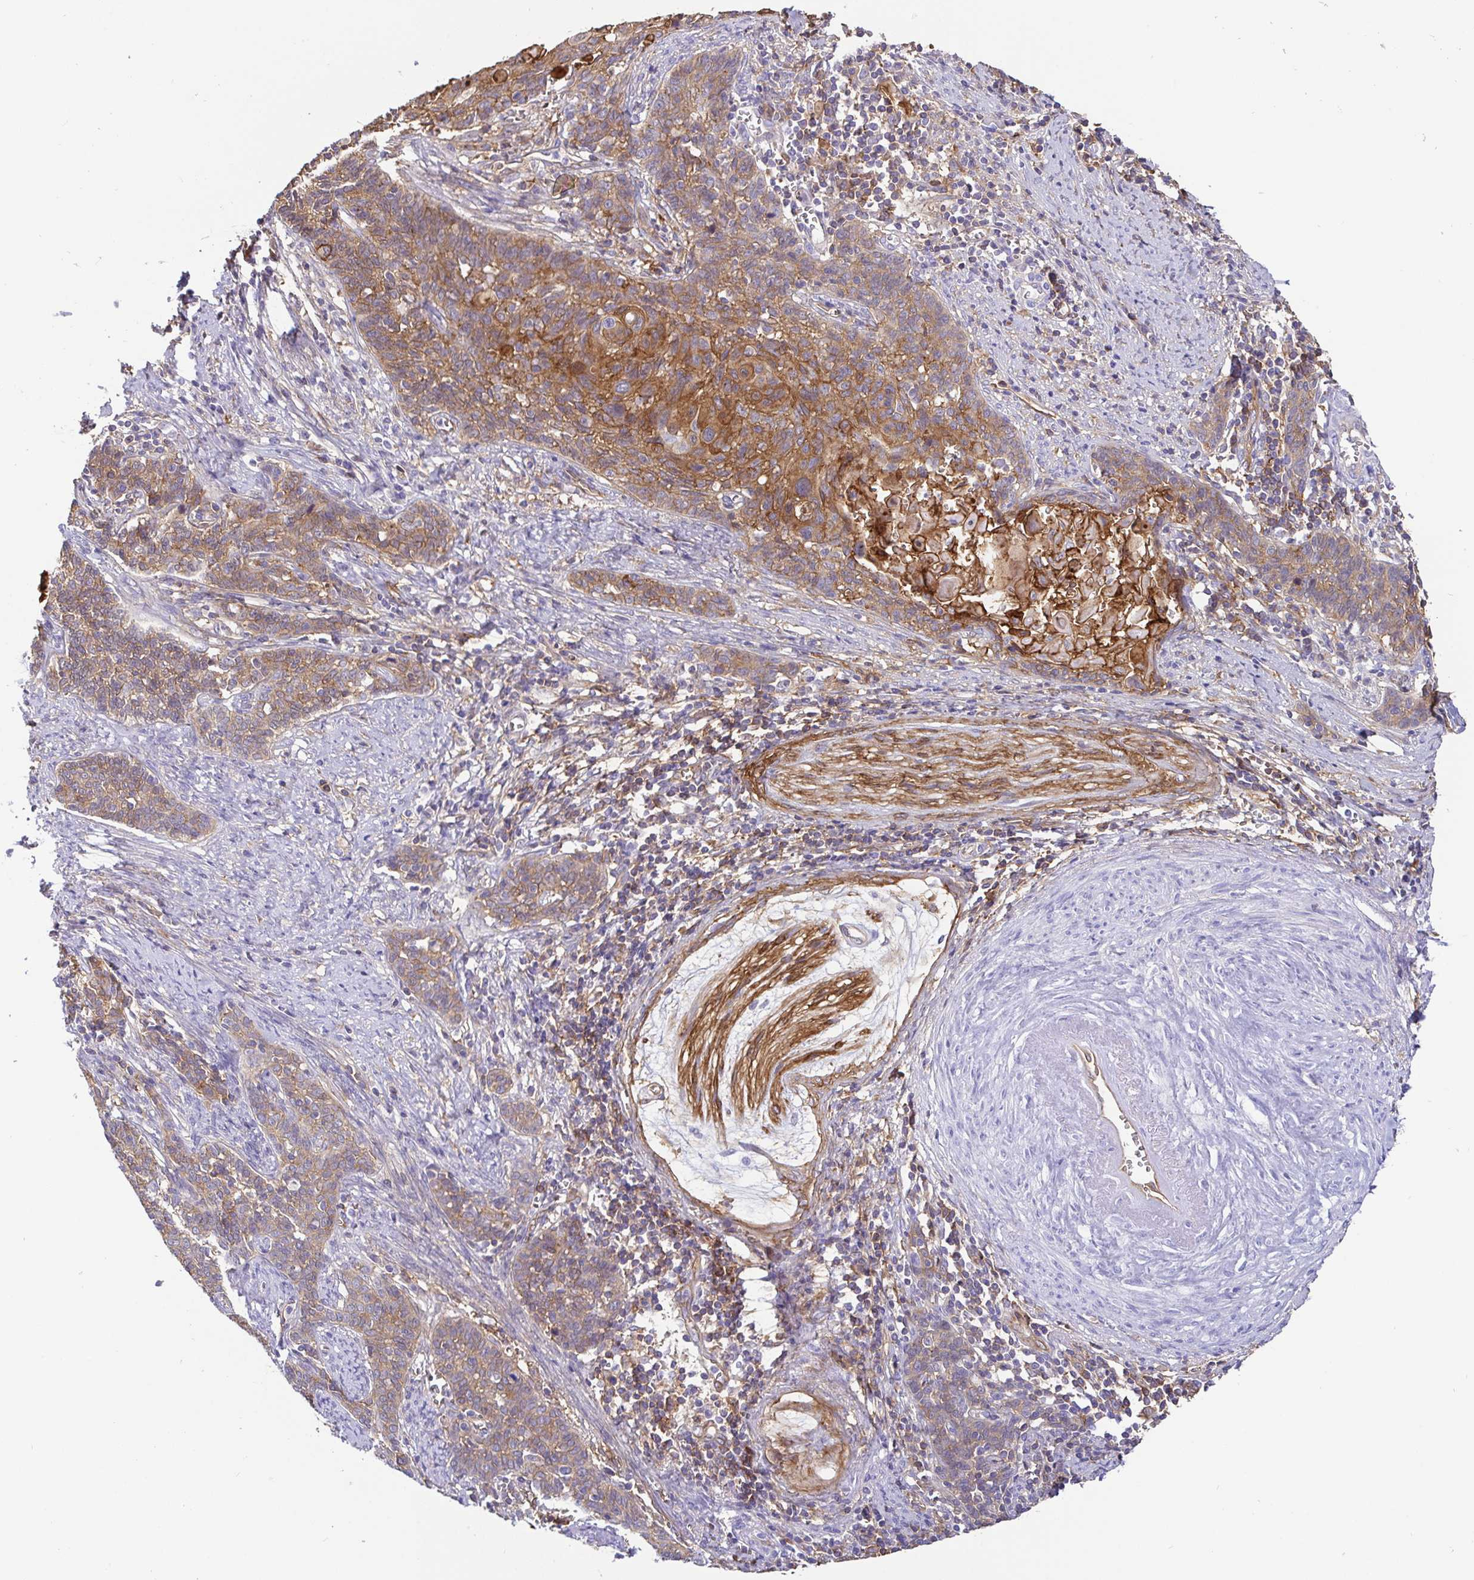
{"staining": {"intensity": "moderate", "quantity": ">75%", "location": "cytoplasmic/membranous"}, "tissue": "cervical cancer", "cell_type": "Tumor cells", "image_type": "cancer", "snomed": [{"axis": "morphology", "description": "Squamous cell carcinoma, NOS"}, {"axis": "topography", "description": "Cervix"}], "caption": "Immunohistochemistry image of neoplastic tissue: human cervical squamous cell carcinoma stained using immunohistochemistry (IHC) shows medium levels of moderate protein expression localized specifically in the cytoplasmic/membranous of tumor cells, appearing as a cytoplasmic/membranous brown color.", "gene": "ANXA2", "patient": {"sex": "female", "age": 39}}